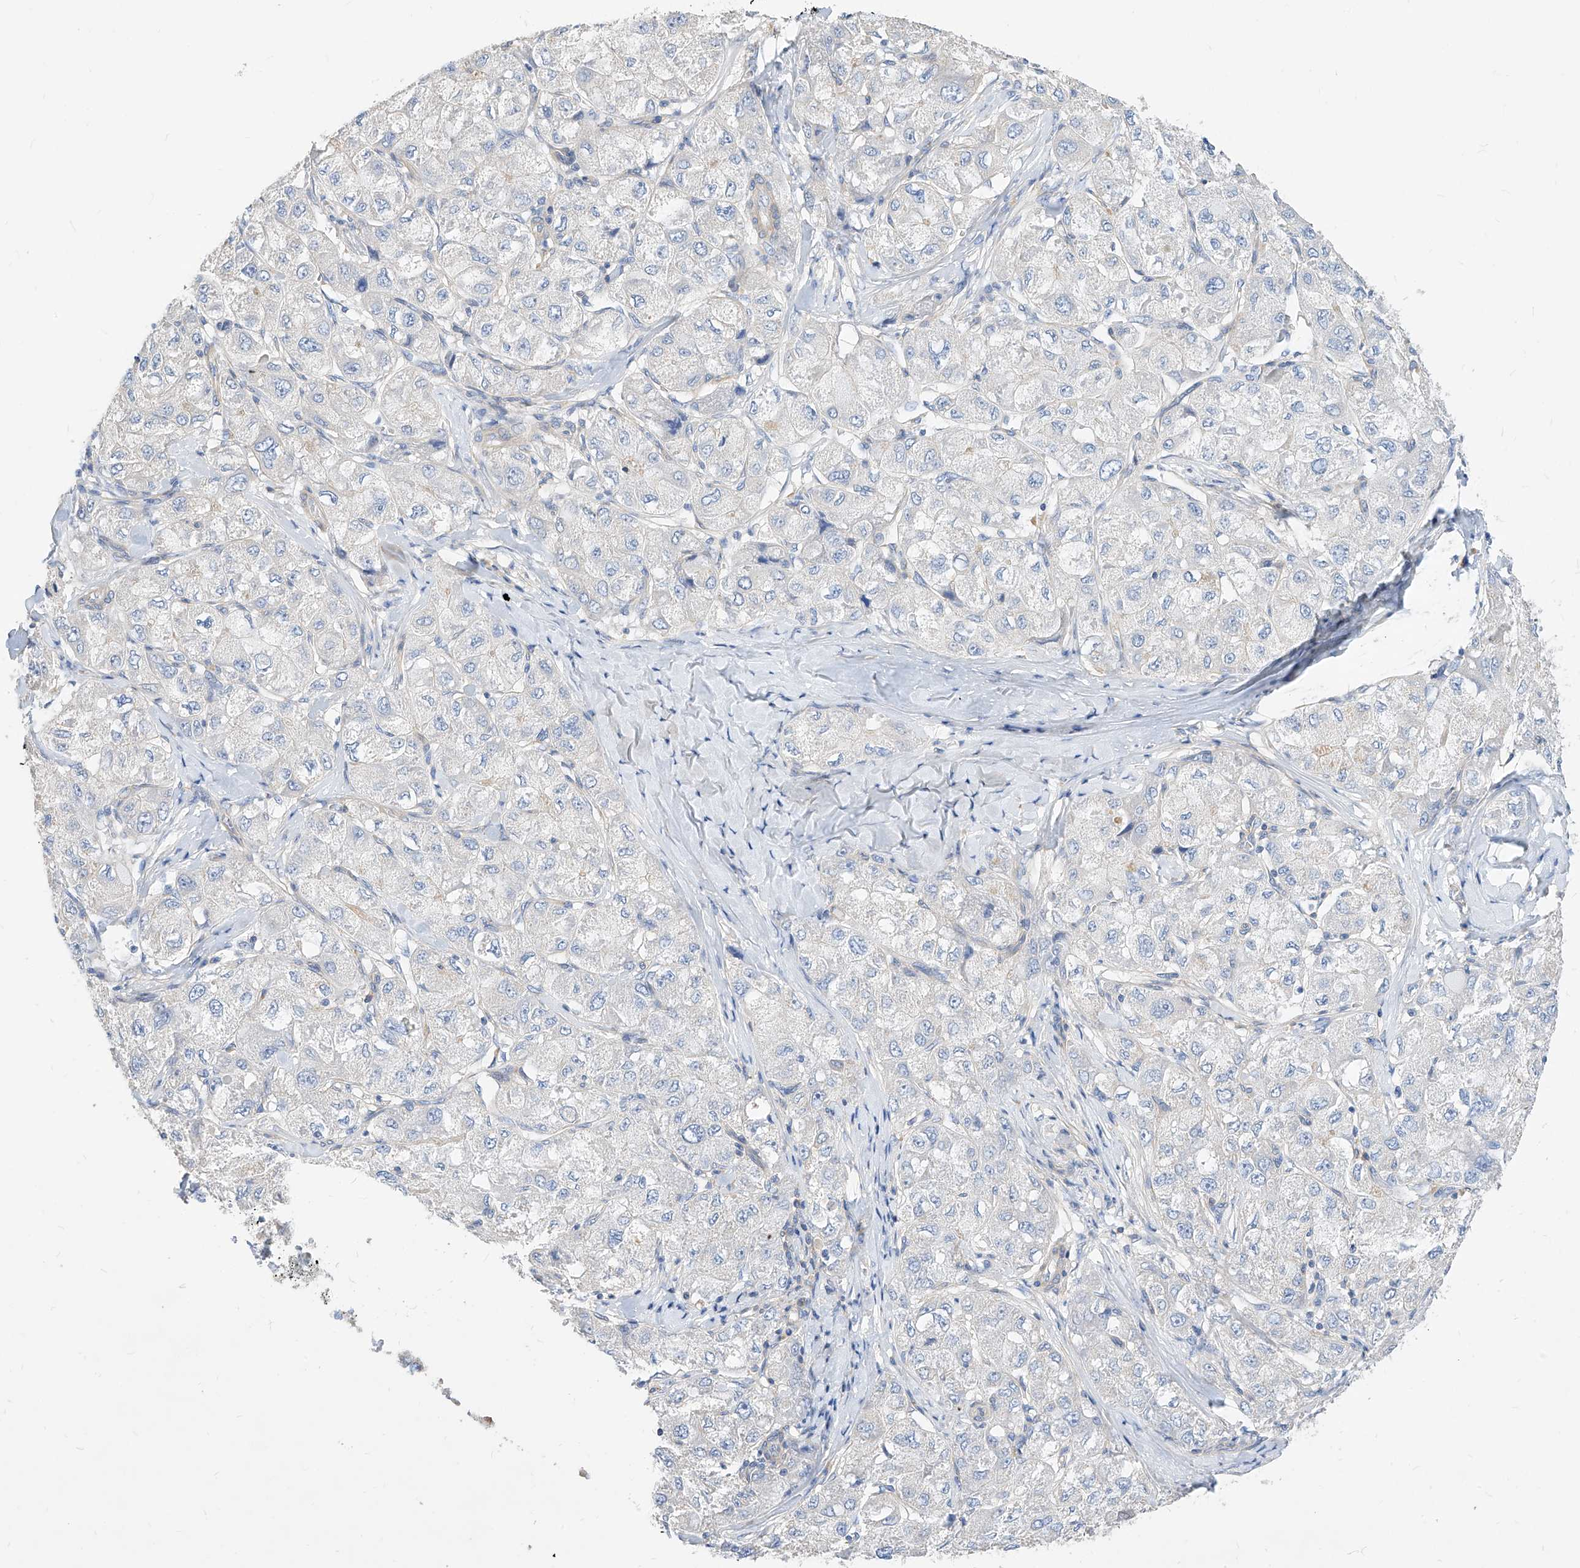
{"staining": {"intensity": "negative", "quantity": "none", "location": "none"}, "tissue": "liver cancer", "cell_type": "Tumor cells", "image_type": "cancer", "snomed": [{"axis": "morphology", "description": "Carcinoma, Hepatocellular, NOS"}, {"axis": "topography", "description": "Liver"}], "caption": "IHC histopathology image of neoplastic tissue: liver cancer stained with DAB exhibits no significant protein expression in tumor cells.", "gene": "SCGB2A1", "patient": {"sex": "male", "age": 80}}